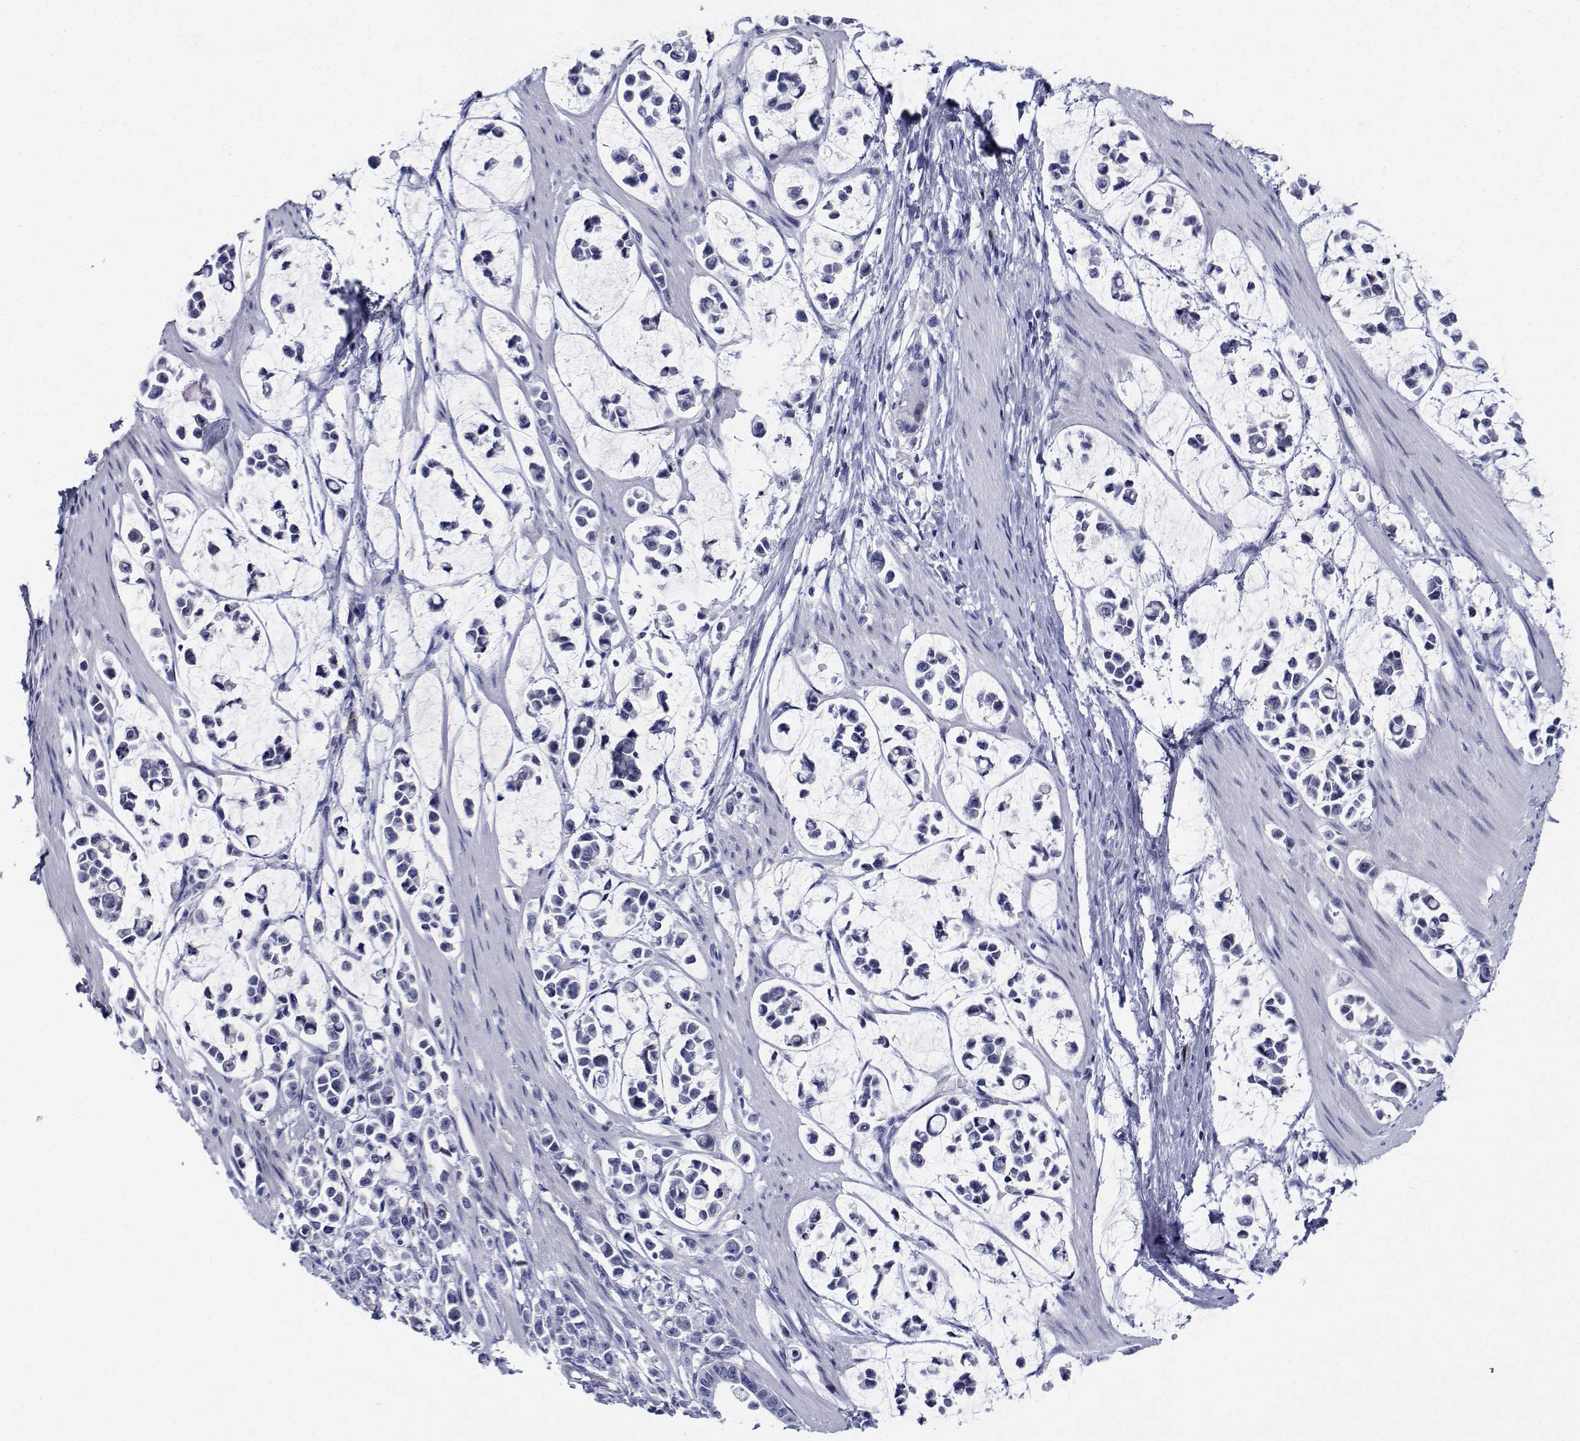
{"staining": {"intensity": "negative", "quantity": "none", "location": "none"}, "tissue": "stomach cancer", "cell_type": "Tumor cells", "image_type": "cancer", "snomed": [{"axis": "morphology", "description": "Adenocarcinoma, NOS"}, {"axis": "topography", "description": "Stomach"}], "caption": "This image is of stomach cancer (adenocarcinoma) stained with IHC to label a protein in brown with the nuclei are counter-stained blue. There is no positivity in tumor cells. (DAB immunohistochemistry (IHC) visualized using brightfield microscopy, high magnification).", "gene": "PLXNA4", "patient": {"sex": "male", "age": 82}}